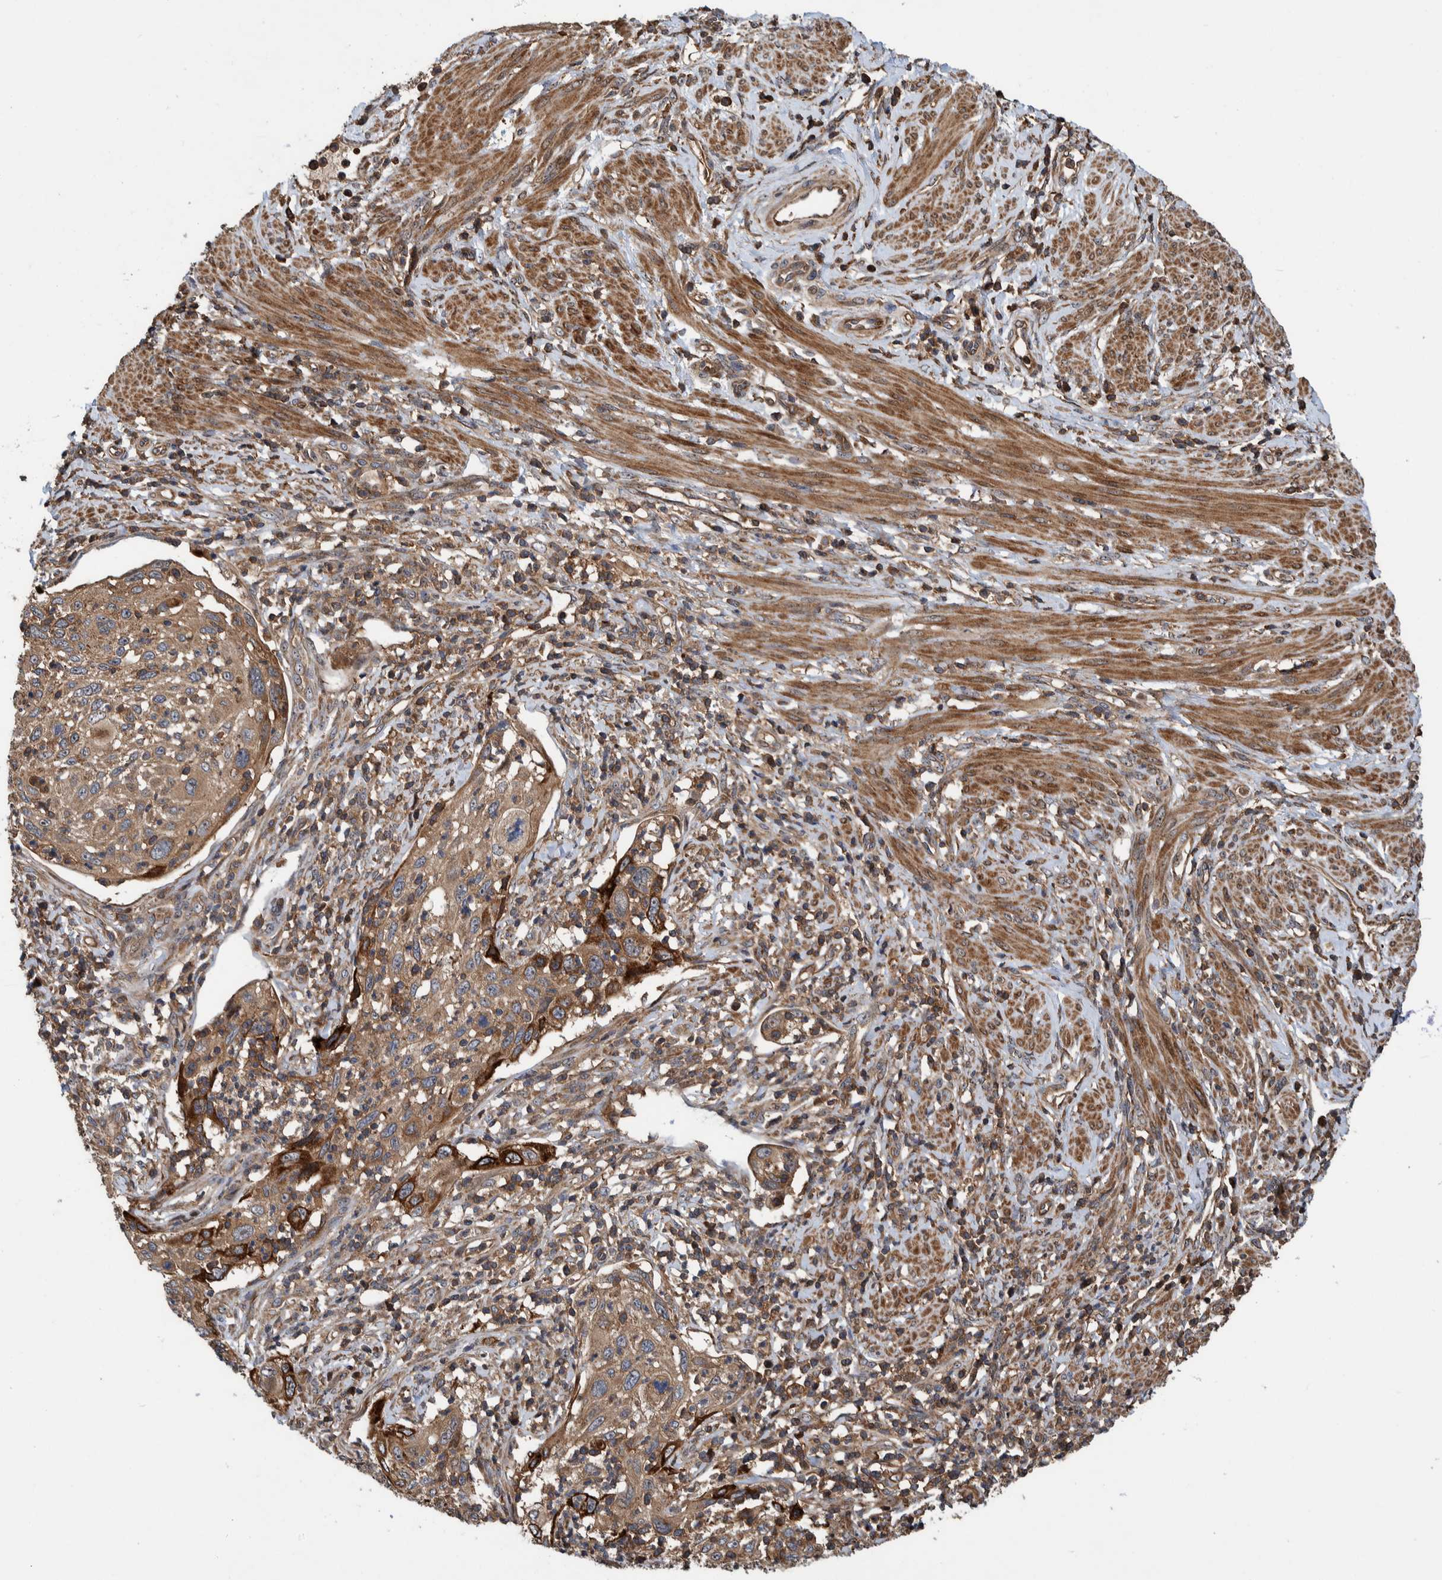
{"staining": {"intensity": "moderate", "quantity": ">75%", "location": "cytoplasmic/membranous"}, "tissue": "cervical cancer", "cell_type": "Tumor cells", "image_type": "cancer", "snomed": [{"axis": "morphology", "description": "Squamous cell carcinoma, NOS"}, {"axis": "topography", "description": "Cervix"}], "caption": "High-magnification brightfield microscopy of cervical cancer (squamous cell carcinoma) stained with DAB (brown) and counterstained with hematoxylin (blue). tumor cells exhibit moderate cytoplasmic/membranous staining is present in about>75% of cells.", "gene": "CCDC57", "patient": {"sex": "female", "age": 70}}